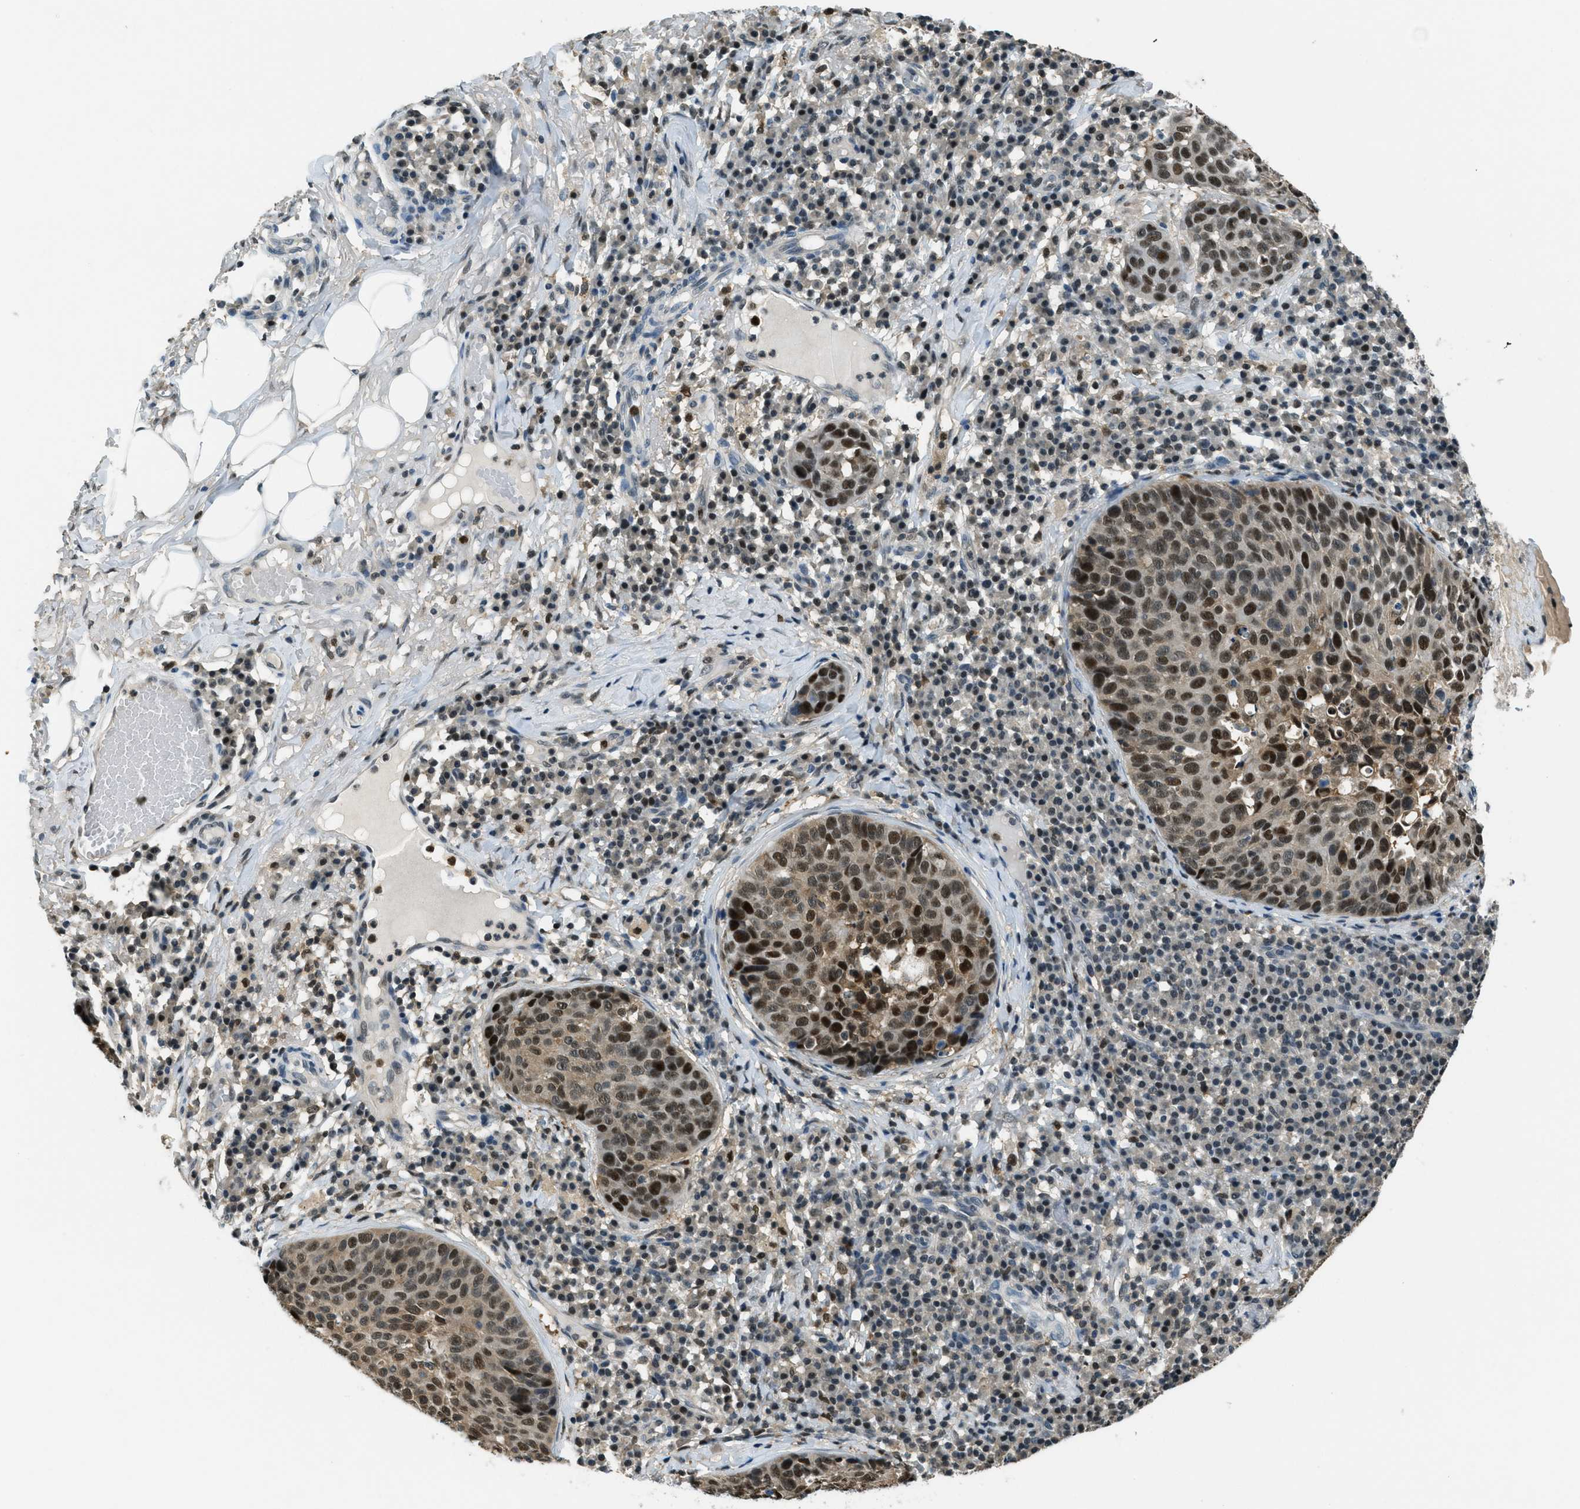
{"staining": {"intensity": "strong", "quantity": ">75%", "location": "cytoplasmic/membranous,nuclear"}, "tissue": "skin cancer", "cell_type": "Tumor cells", "image_type": "cancer", "snomed": [{"axis": "morphology", "description": "Squamous cell carcinoma in situ, NOS"}, {"axis": "morphology", "description": "Squamous cell carcinoma, NOS"}, {"axis": "topography", "description": "Skin"}], "caption": "The immunohistochemical stain highlights strong cytoplasmic/membranous and nuclear staining in tumor cells of skin cancer tissue.", "gene": "OGFR", "patient": {"sex": "male", "age": 93}}